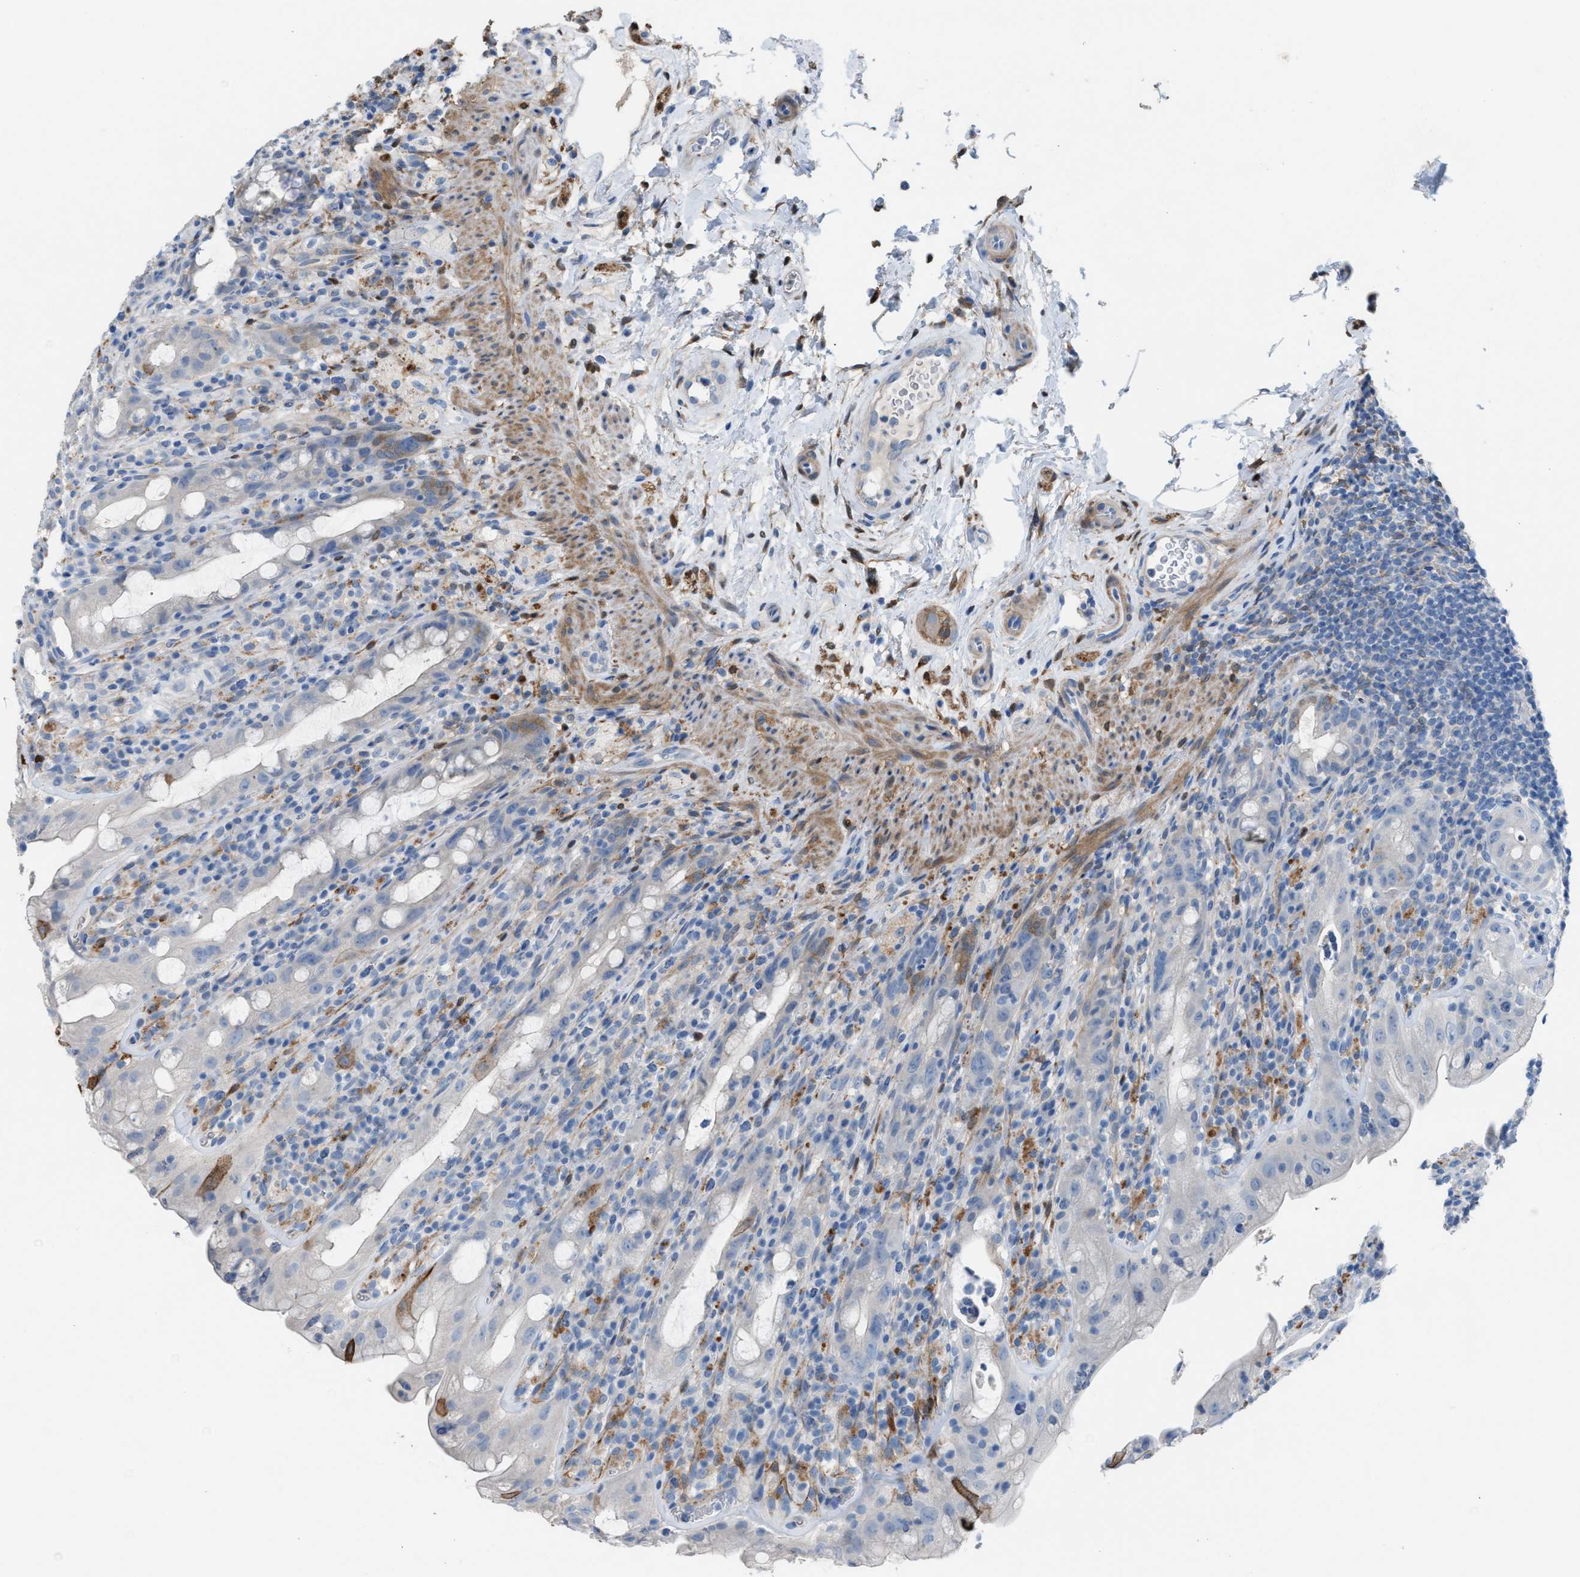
{"staining": {"intensity": "weak", "quantity": "25%-75%", "location": "none"}, "tissue": "rectum", "cell_type": "Glandular cells", "image_type": "normal", "snomed": [{"axis": "morphology", "description": "Normal tissue, NOS"}, {"axis": "topography", "description": "Rectum"}], "caption": "Immunohistochemical staining of unremarkable human rectum reveals weak None protein staining in approximately 25%-75% of glandular cells. The protein of interest is shown in brown color, while the nuclei are stained blue.", "gene": "ASPA", "patient": {"sex": "male", "age": 44}}